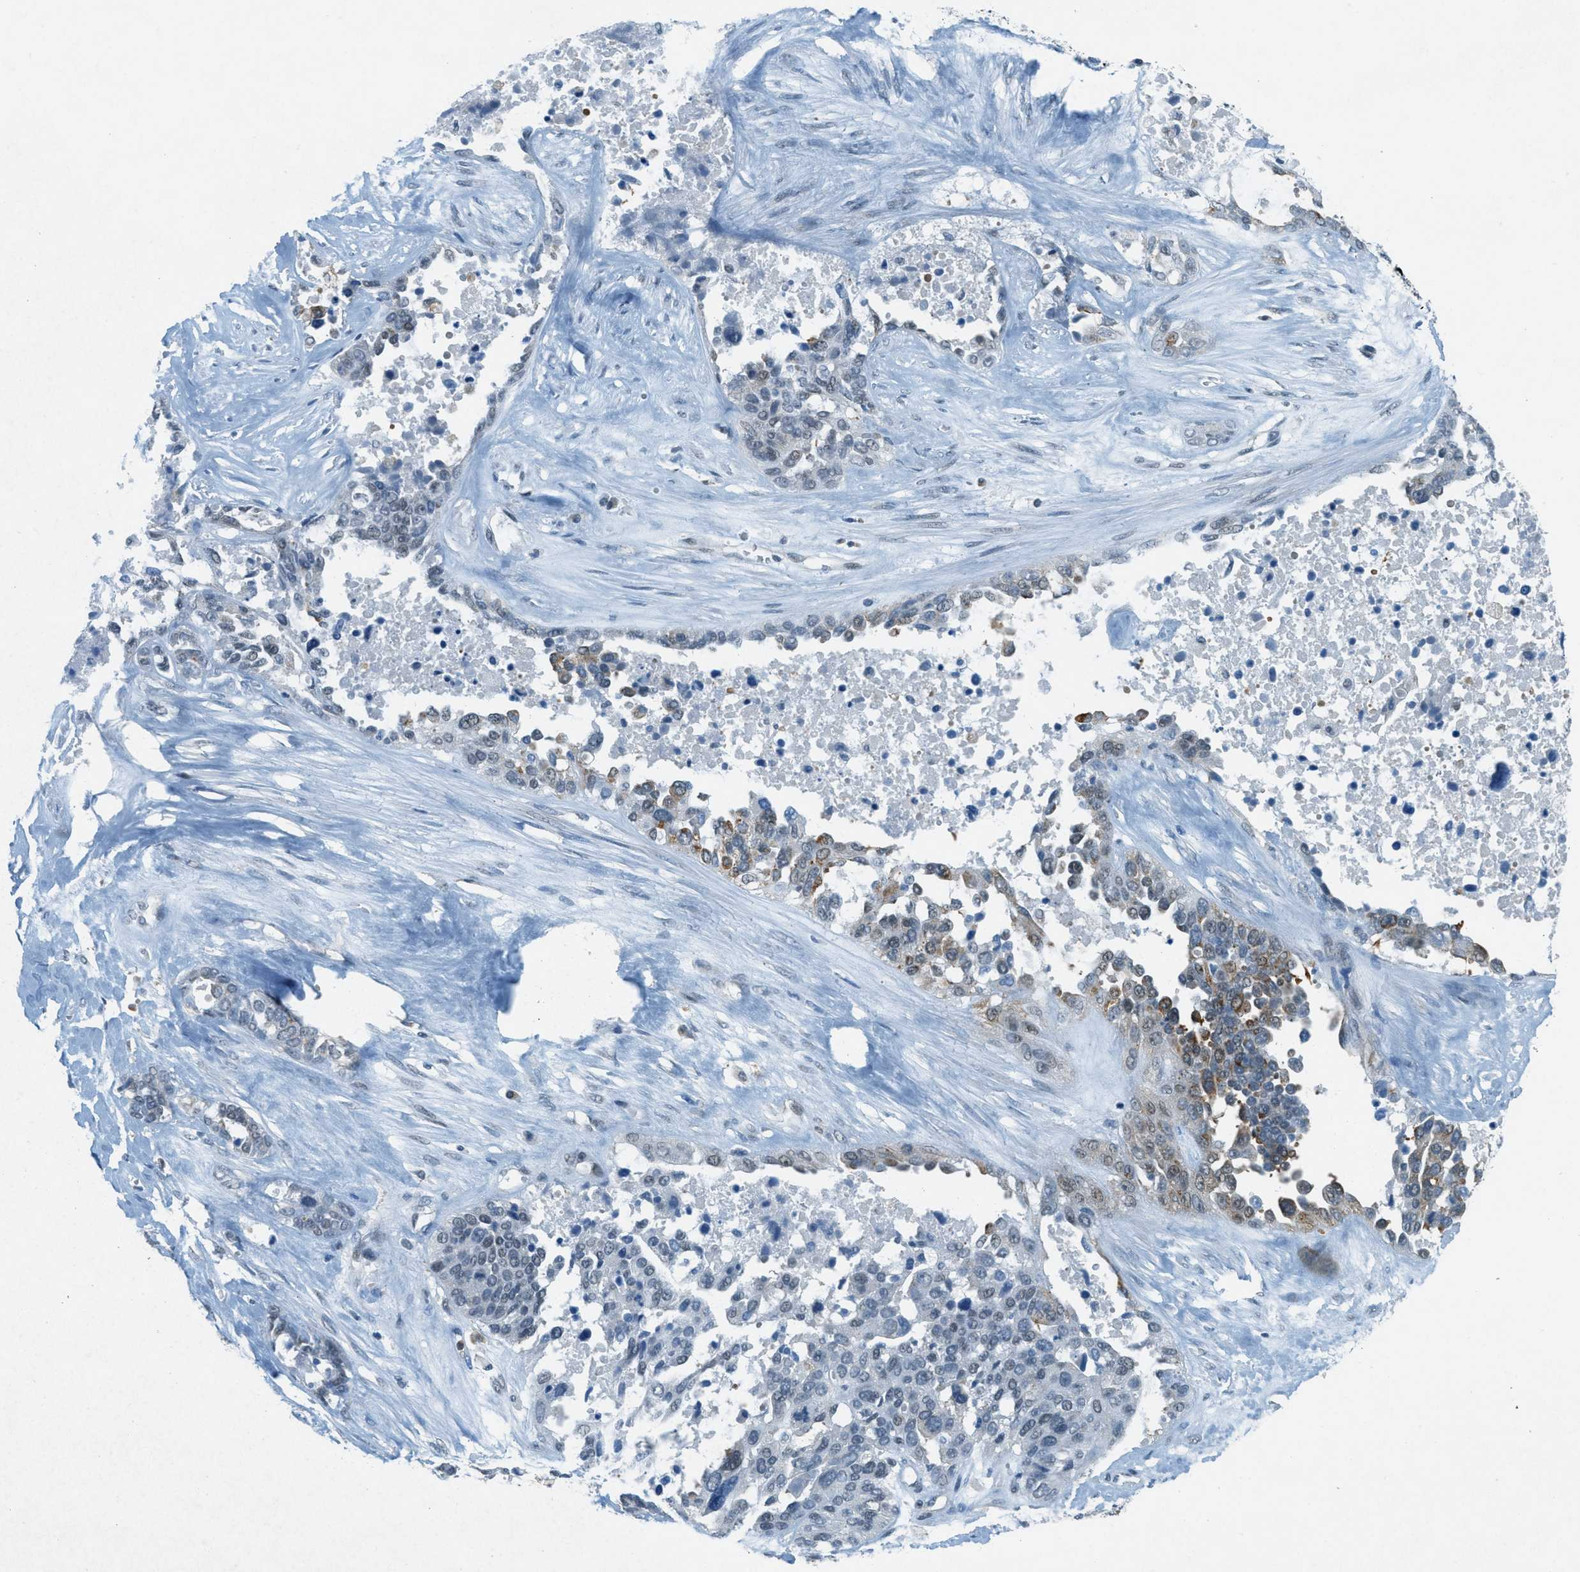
{"staining": {"intensity": "moderate", "quantity": "<25%", "location": "cytoplasmic/membranous"}, "tissue": "ovarian cancer", "cell_type": "Tumor cells", "image_type": "cancer", "snomed": [{"axis": "morphology", "description": "Cystadenocarcinoma, serous, NOS"}, {"axis": "topography", "description": "Ovary"}], "caption": "Ovarian serous cystadenocarcinoma stained with a protein marker reveals moderate staining in tumor cells.", "gene": "FYN", "patient": {"sex": "female", "age": 44}}